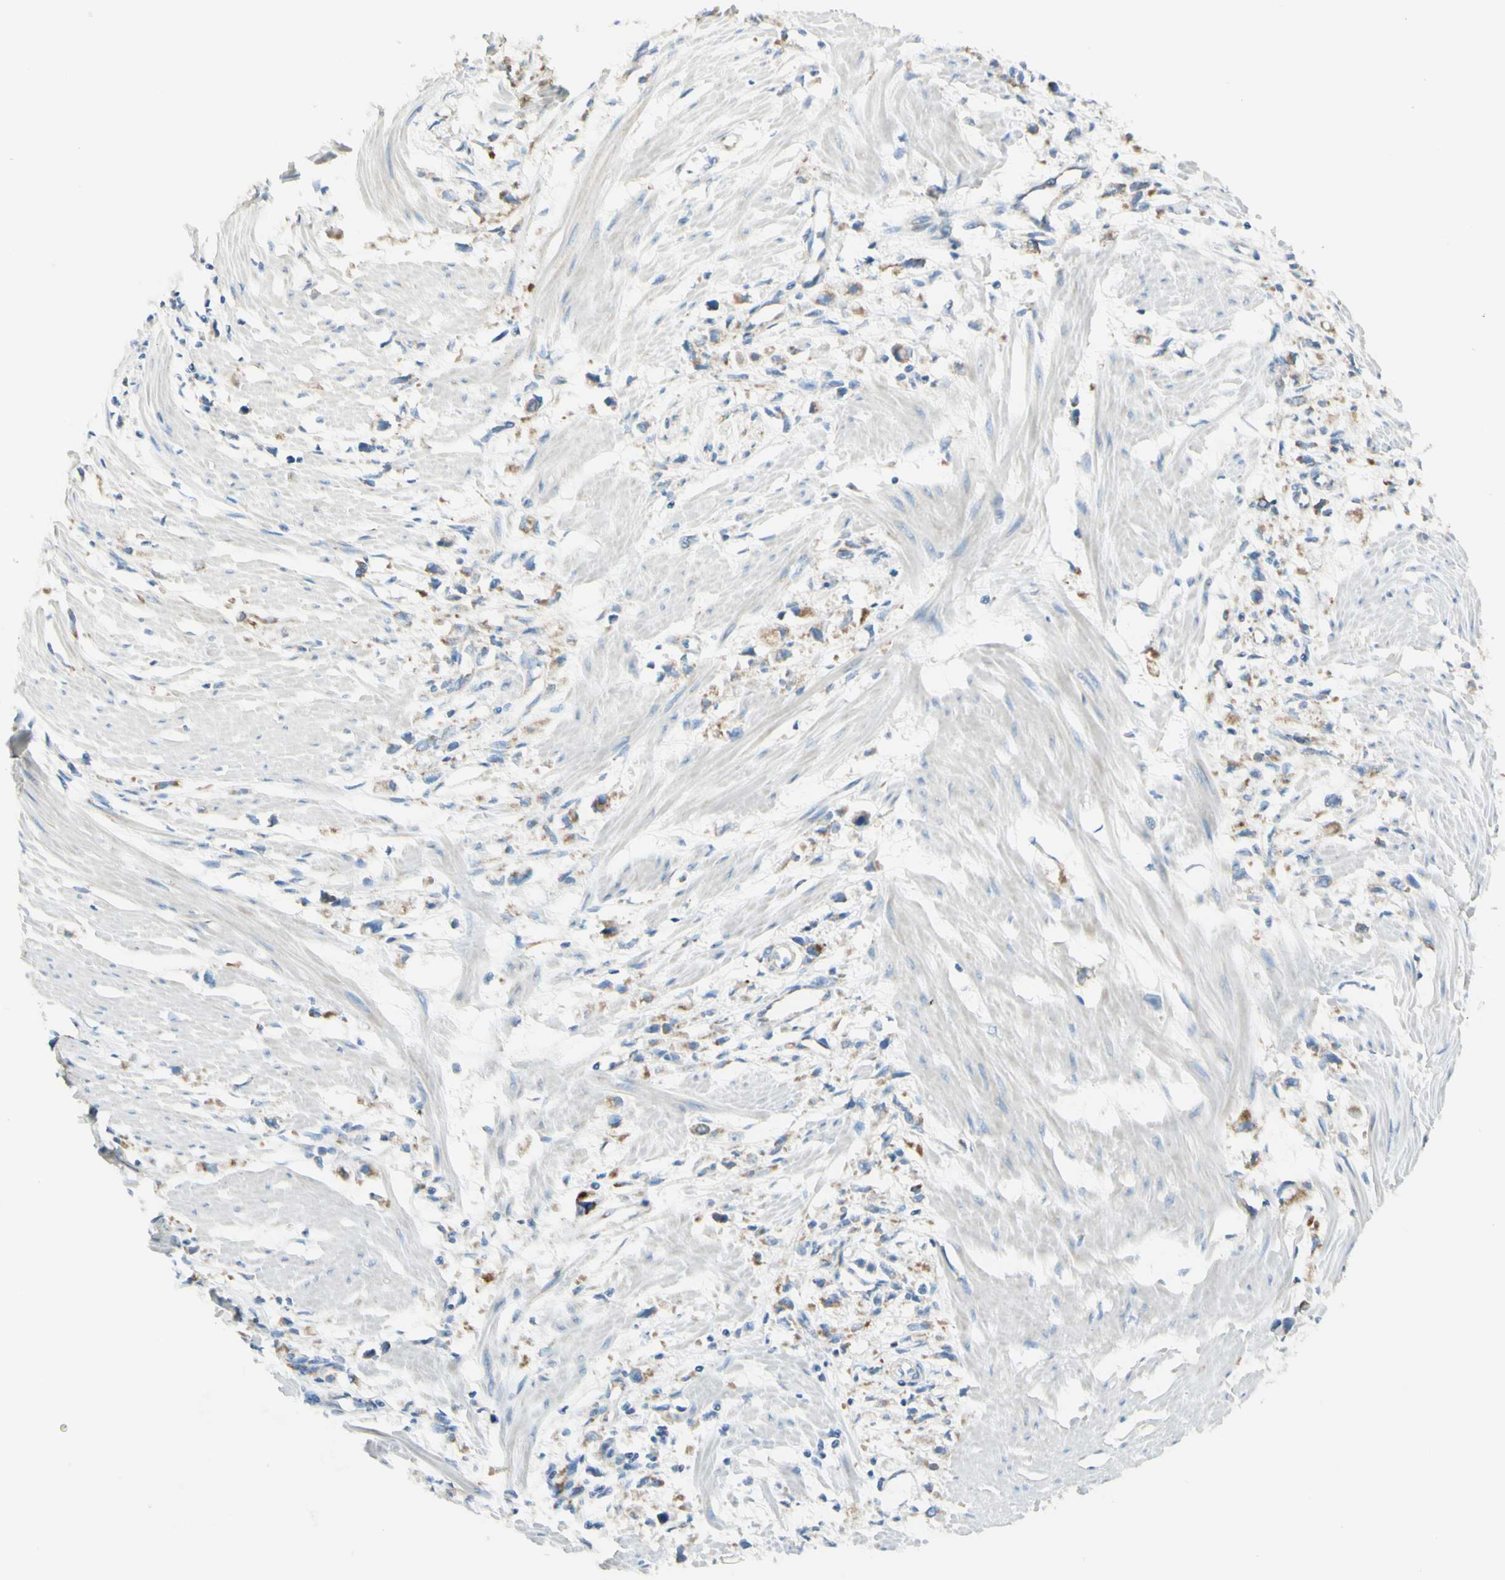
{"staining": {"intensity": "weak", "quantity": ">75%", "location": "cytoplasmic/membranous"}, "tissue": "stomach cancer", "cell_type": "Tumor cells", "image_type": "cancer", "snomed": [{"axis": "morphology", "description": "Adenocarcinoma, NOS"}, {"axis": "topography", "description": "Stomach"}], "caption": "Protein staining demonstrates weak cytoplasmic/membranous positivity in about >75% of tumor cells in stomach cancer. The staining is performed using DAB (3,3'-diaminobenzidine) brown chromogen to label protein expression. The nuclei are counter-stained blue using hematoxylin.", "gene": "ARMC10", "patient": {"sex": "female", "age": 59}}